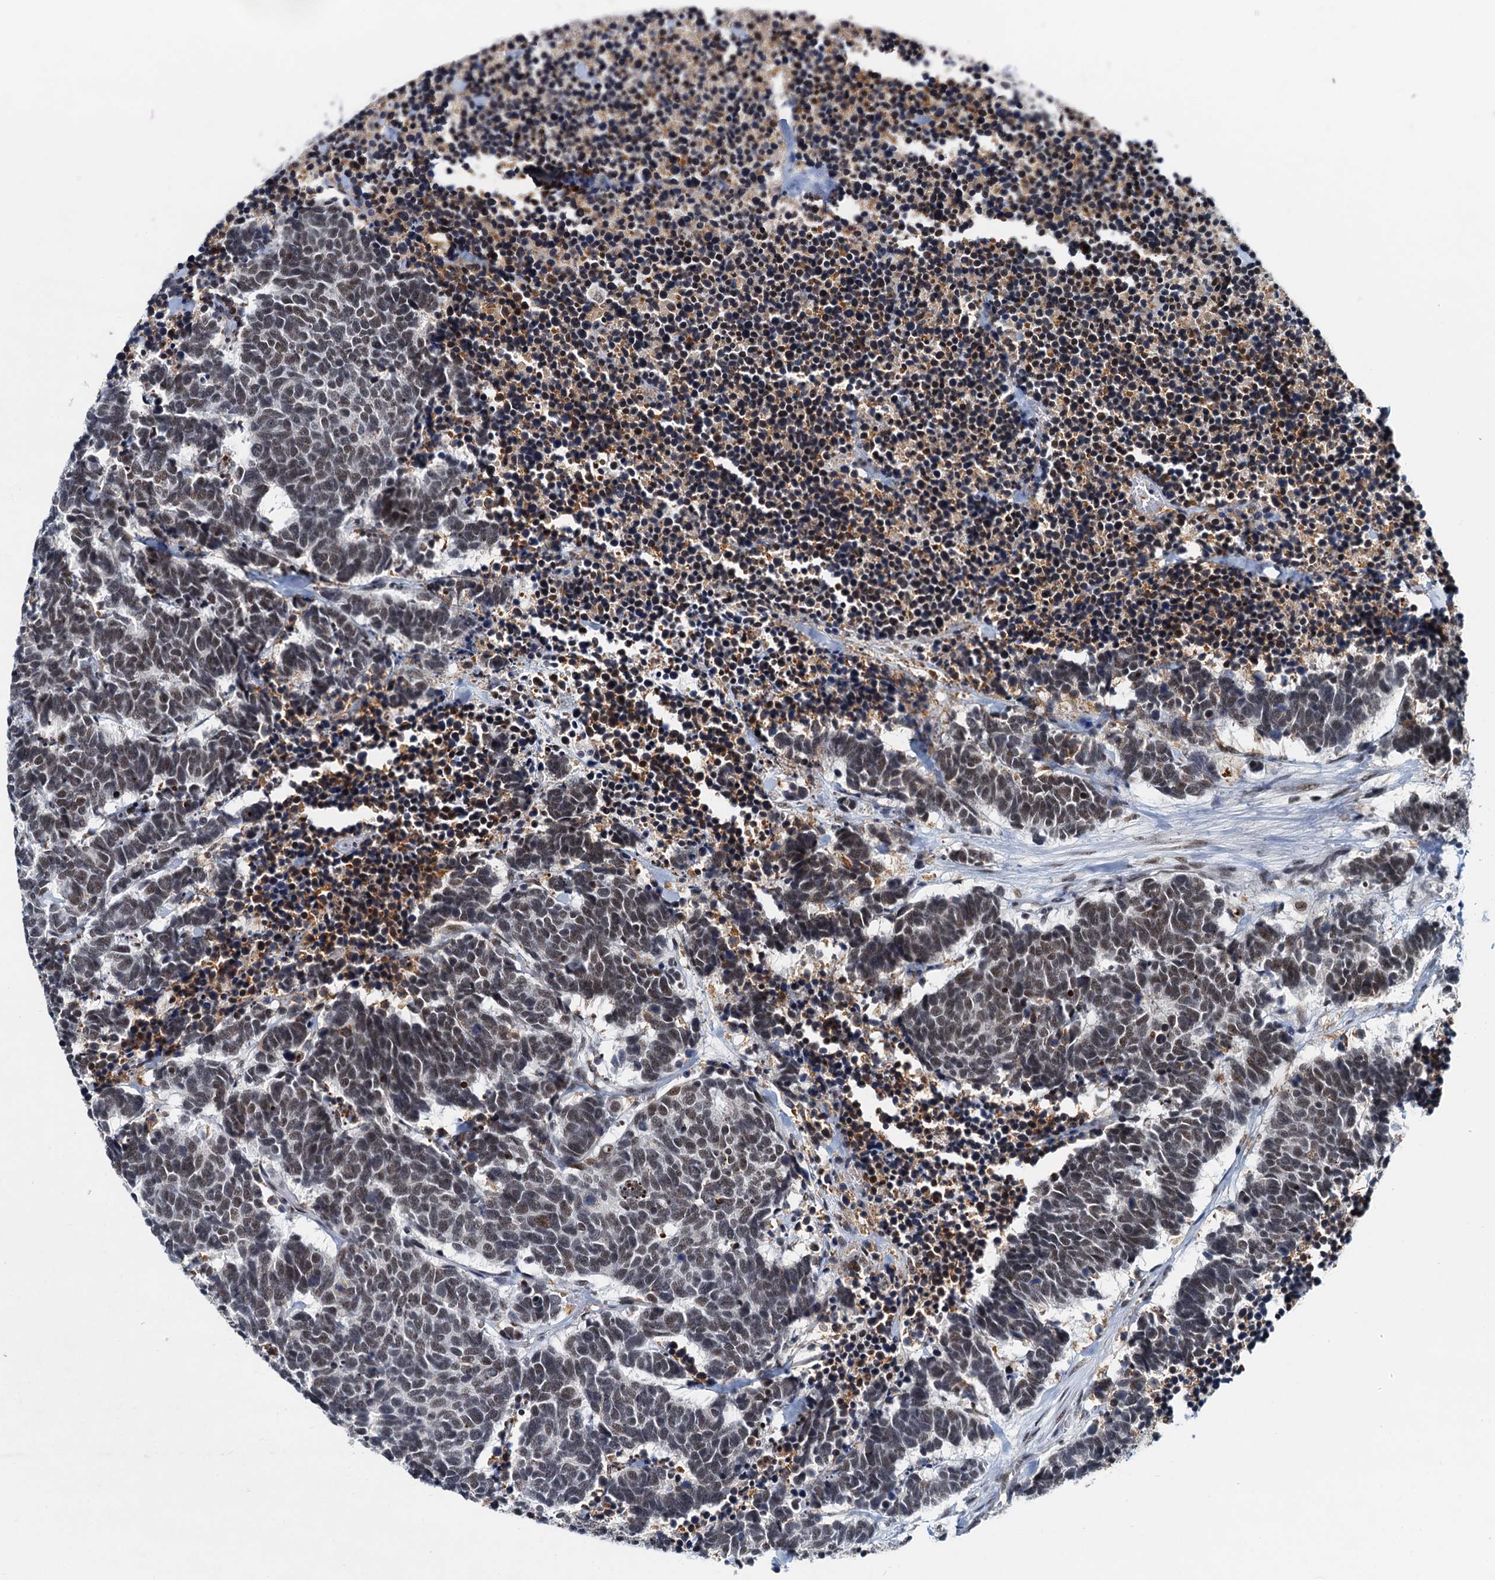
{"staining": {"intensity": "weak", "quantity": "25%-75%", "location": "nuclear"}, "tissue": "carcinoid", "cell_type": "Tumor cells", "image_type": "cancer", "snomed": [{"axis": "morphology", "description": "Carcinoma, NOS"}, {"axis": "morphology", "description": "Carcinoid, malignant, NOS"}, {"axis": "topography", "description": "Urinary bladder"}], "caption": "Human carcinoid (malignant) stained with a protein marker displays weak staining in tumor cells.", "gene": "SNRPD1", "patient": {"sex": "male", "age": 57}}